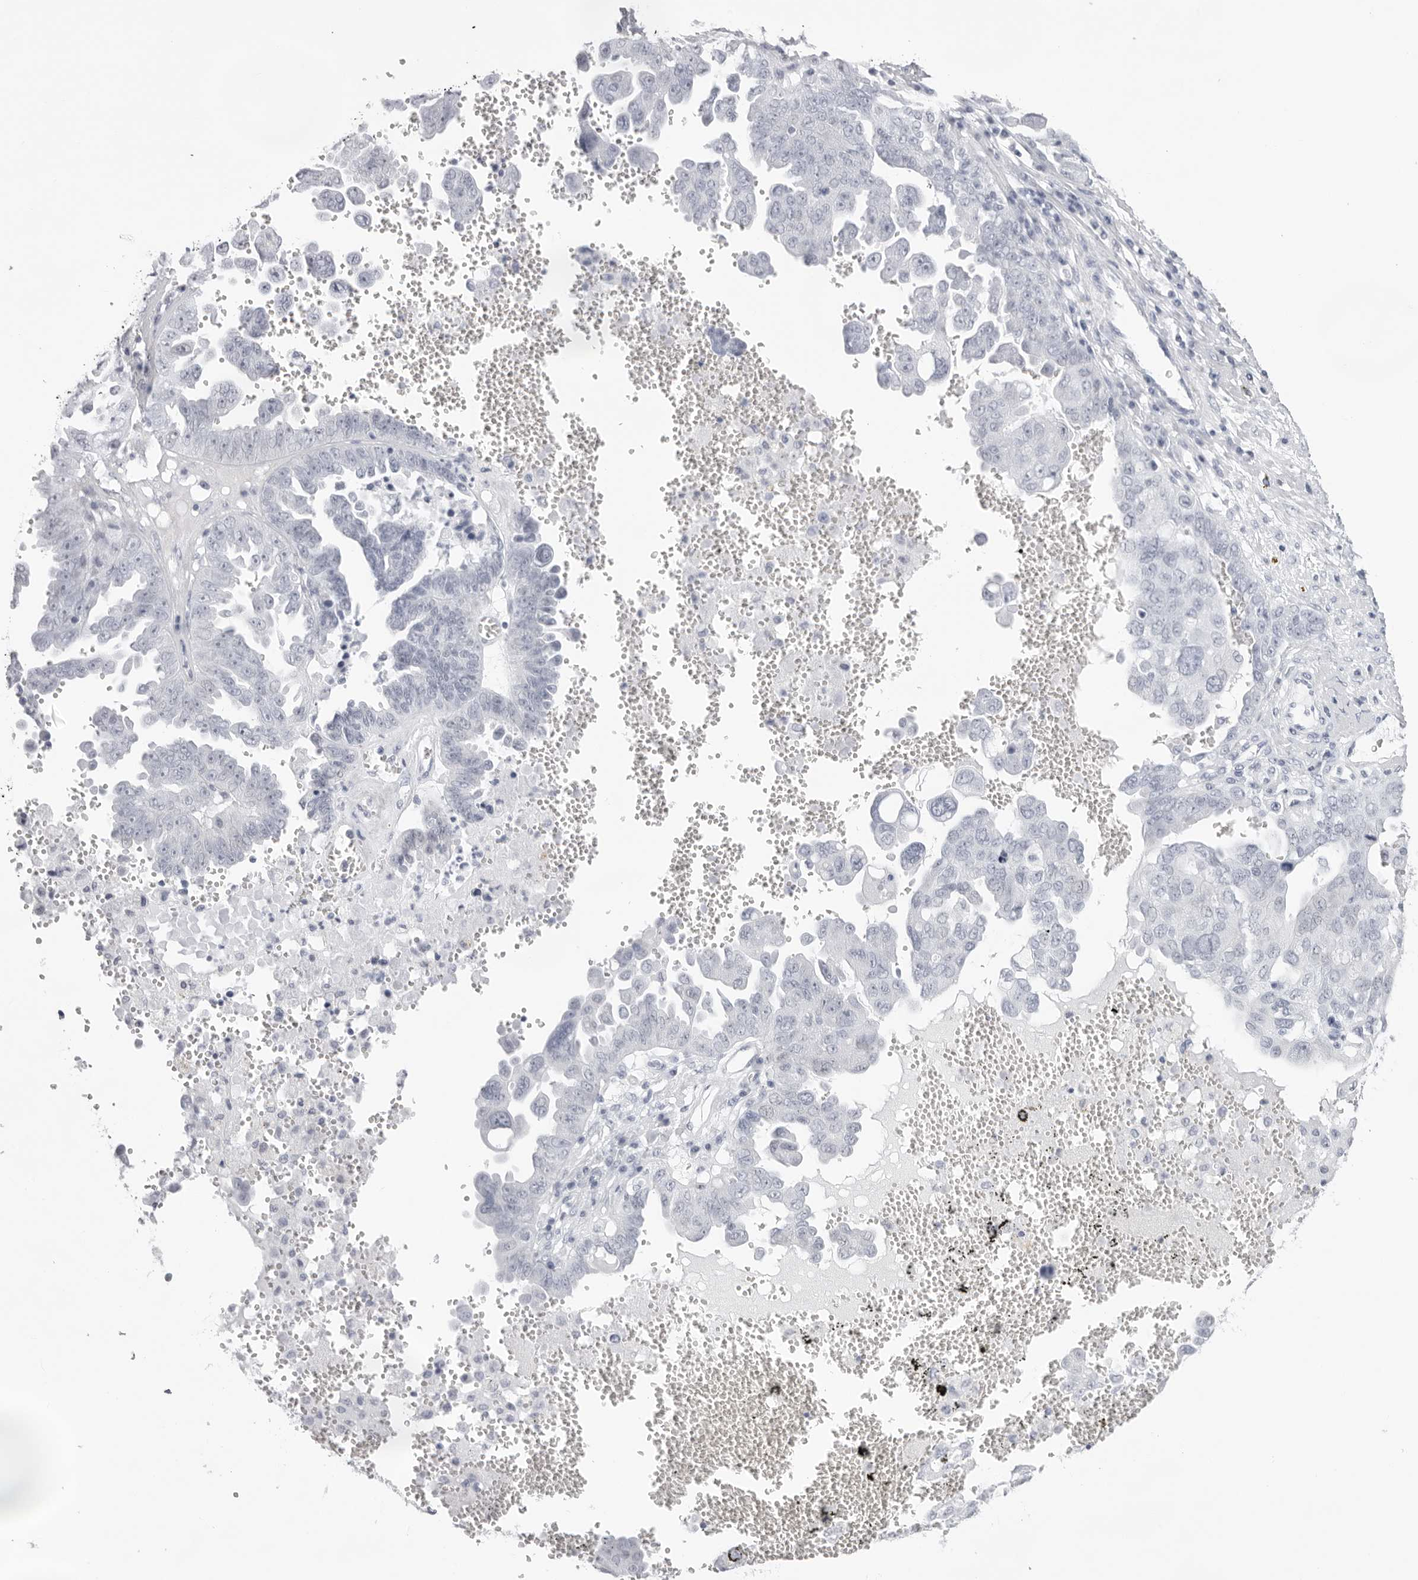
{"staining": {"intensity": "negative", "quantity": "none", "location": "none"}, "tissue": "ovarian cancer", "cell_type": "Tumor cells", "image_type": "cancer", "snomed": [{"axis": "morphology", "description": "Carcinoma, endometroid"}, {"axis": "topography", "description": "Ovary"}], "caption": "DAB (3,3'-diaminobenzidine) immunohistochemical staining of human endometroid carcinoma (ovarian) exhibits no significant positivity in tumor cells.", "gene": "KLK12", "patient": {"sex": "female", "age": 62}}